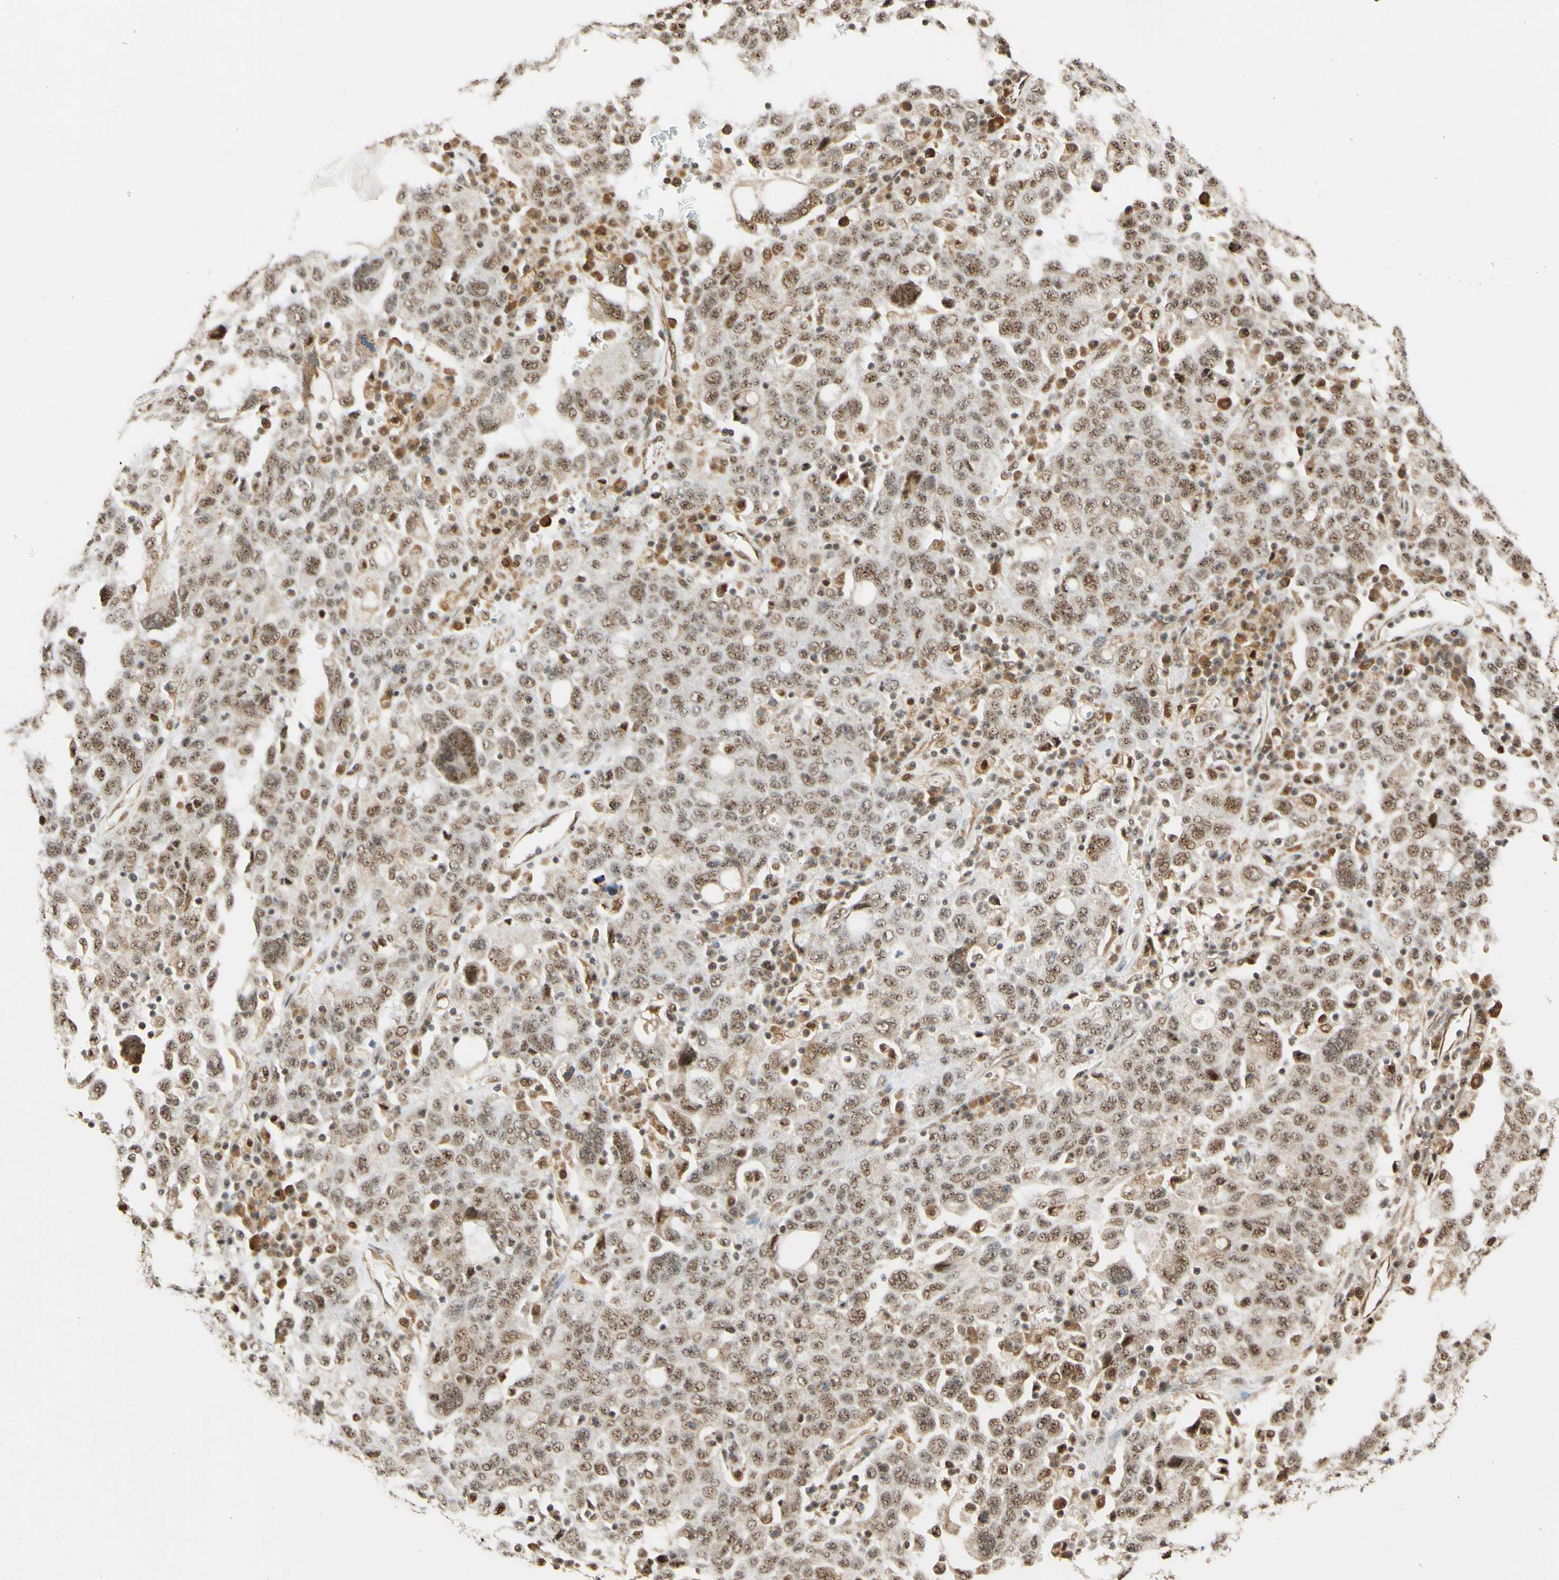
{"staining": {"intensity": "moderate", "quantity": ">75%", "location": "cytoplasmic/membranous,nuclear"}, "tissue": "ovarian cancer", "cell_type": "Tumor cells", "image_type": "cancer", "snomed": [{"axis": "morphology", "description": "Carcinoma, endometroid"}, {"axis": "topography", "description": "Ovary"}], "caption": "Brown immunohistochemical staining in ovarian cancer shows moderate cytoplasmic/membranous and nuclear expression in about >75% of tumor cells. Using DAB (brown) and hematoxylin (blue) stains, captured at high magnification using brightfield microscopy.", "gene": "SAP18", "patient": {"sex": "female", "age": 62}}